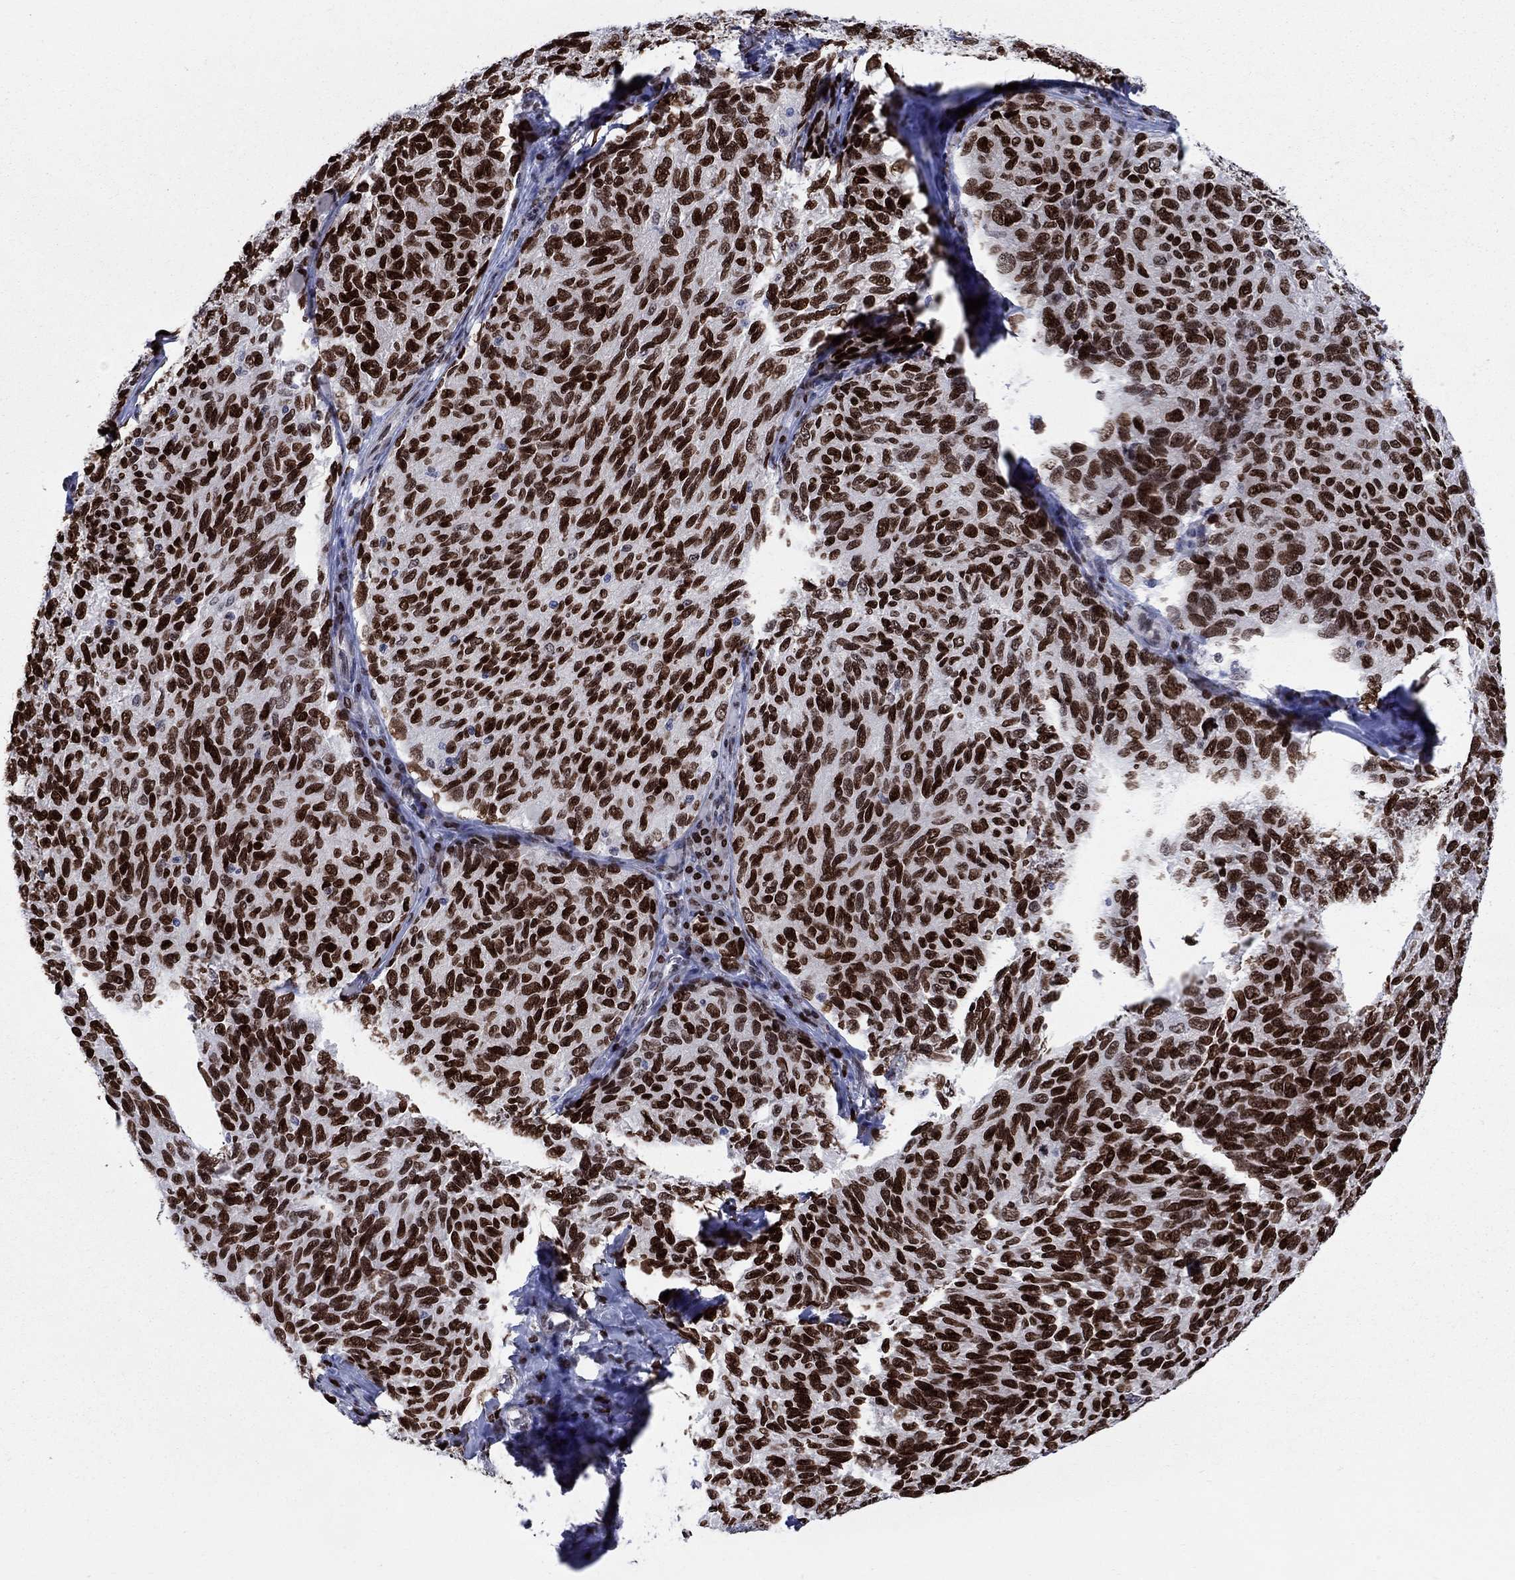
{"staining": {"intensity": "strong", "quantity": ">75%", "location": "nuclear"}, "tissue": "melanoma", "cell_type": "Tumor cells", "image_type": "cancer", "snomed": [{"axis": "morphology", "description": "Malignant melanoma, NOS"}, {"axis": "topography", "description": "Skin"}], "caption": "Melanoma tissue displays strong nuclear positivity in approximately >75% of tumor cells The protein of interest is stained brown, and the nuclei are stained in blue (DAB IHC with brightfield microscopy, high magnification).", "gene": "HMGA1", "patient": {"sex": "female", "age": 73}}